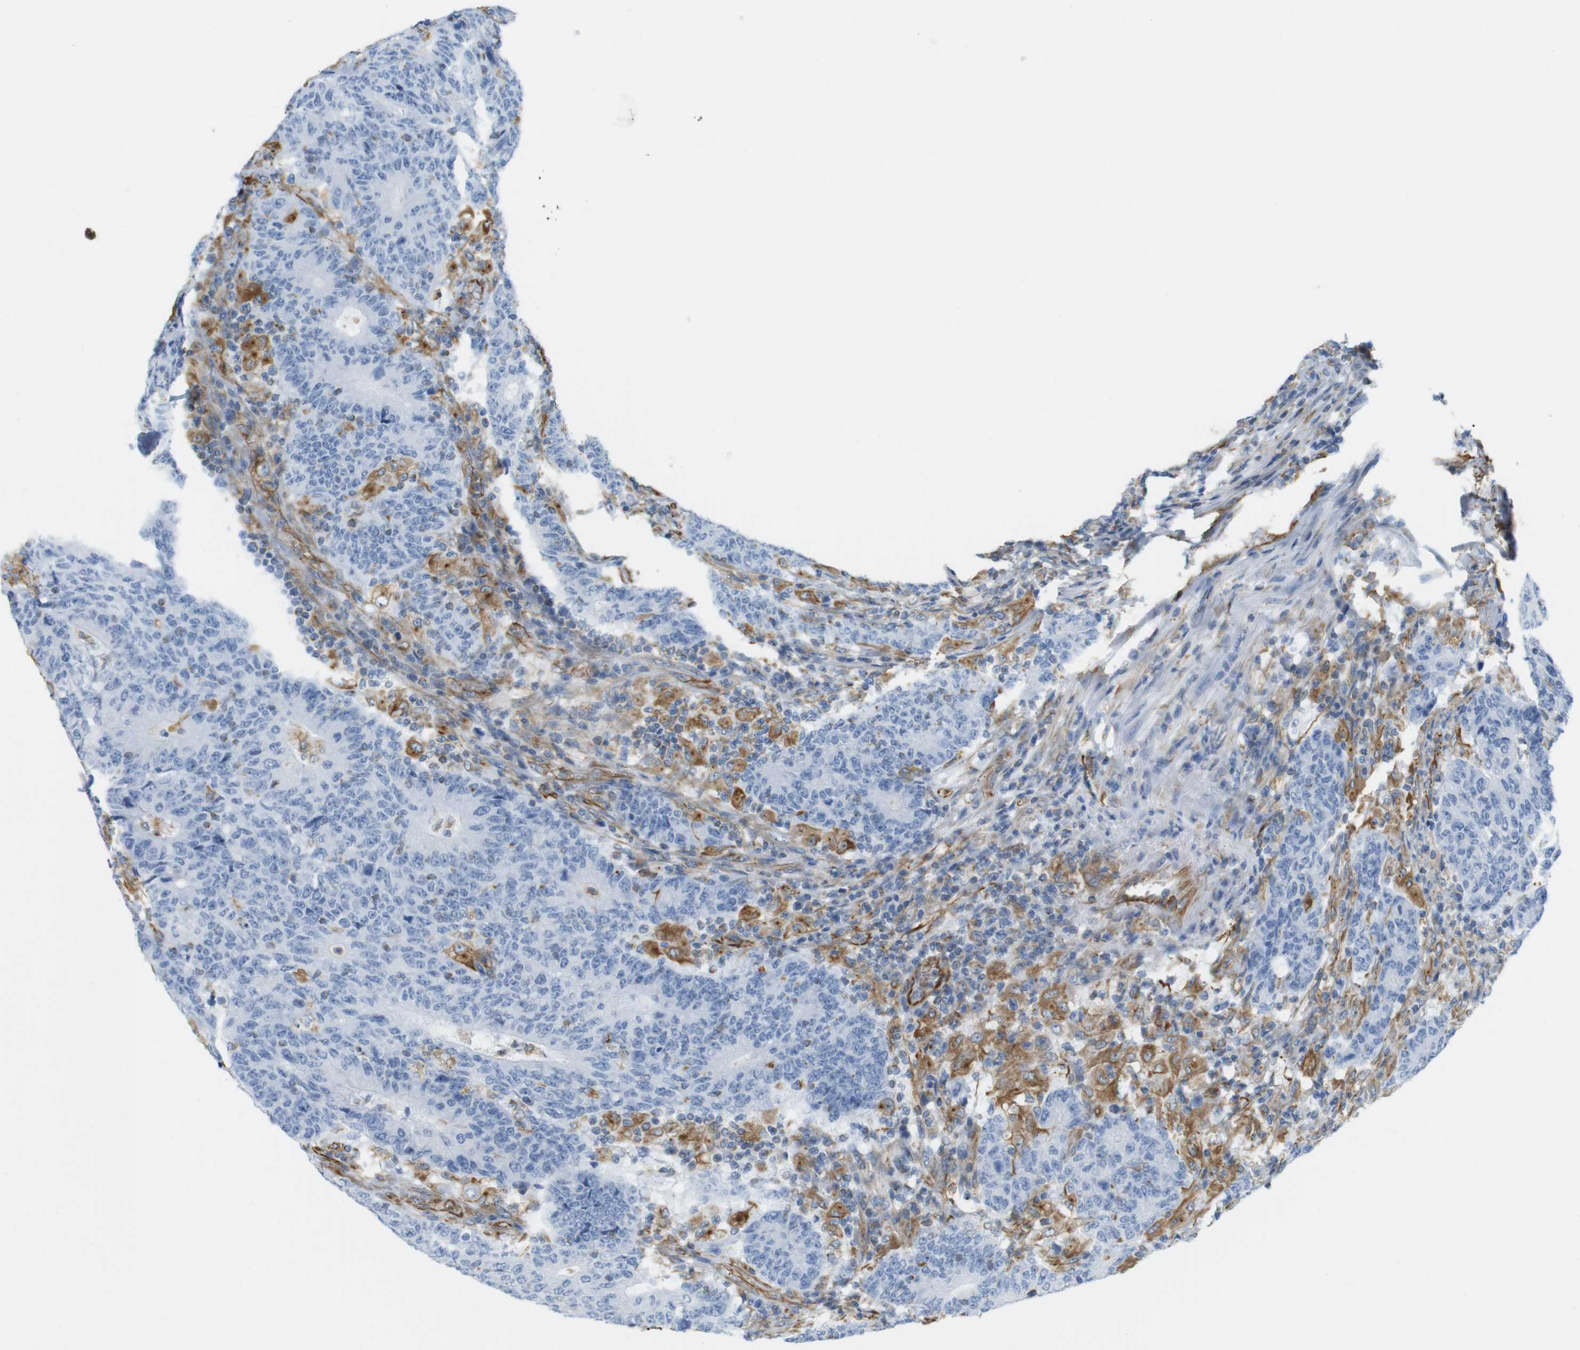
{"staining": {"intensity": "negative", "quantity": "none", "location": "none"}, "tissue": "colorectal cancer", "cell_type": "Tumor cells", "image_type": "cancer", "snomed": [{"axis": "morphology", "description": "Normal tissue, NOS"}, {"axis": "morphology", "description": "Adenocarcinoma, NOS"}, {"axis": "topography", "description": "Colon"}], "caption": "Immunohistochemistry (IHC) photomicrograph of adenocarcinoma (colorectal) stained for a protein (brown), which reveals no expression in tumor cells.", "gene": "MS4A10", "patient": {"sex": "female", "age": 75}}